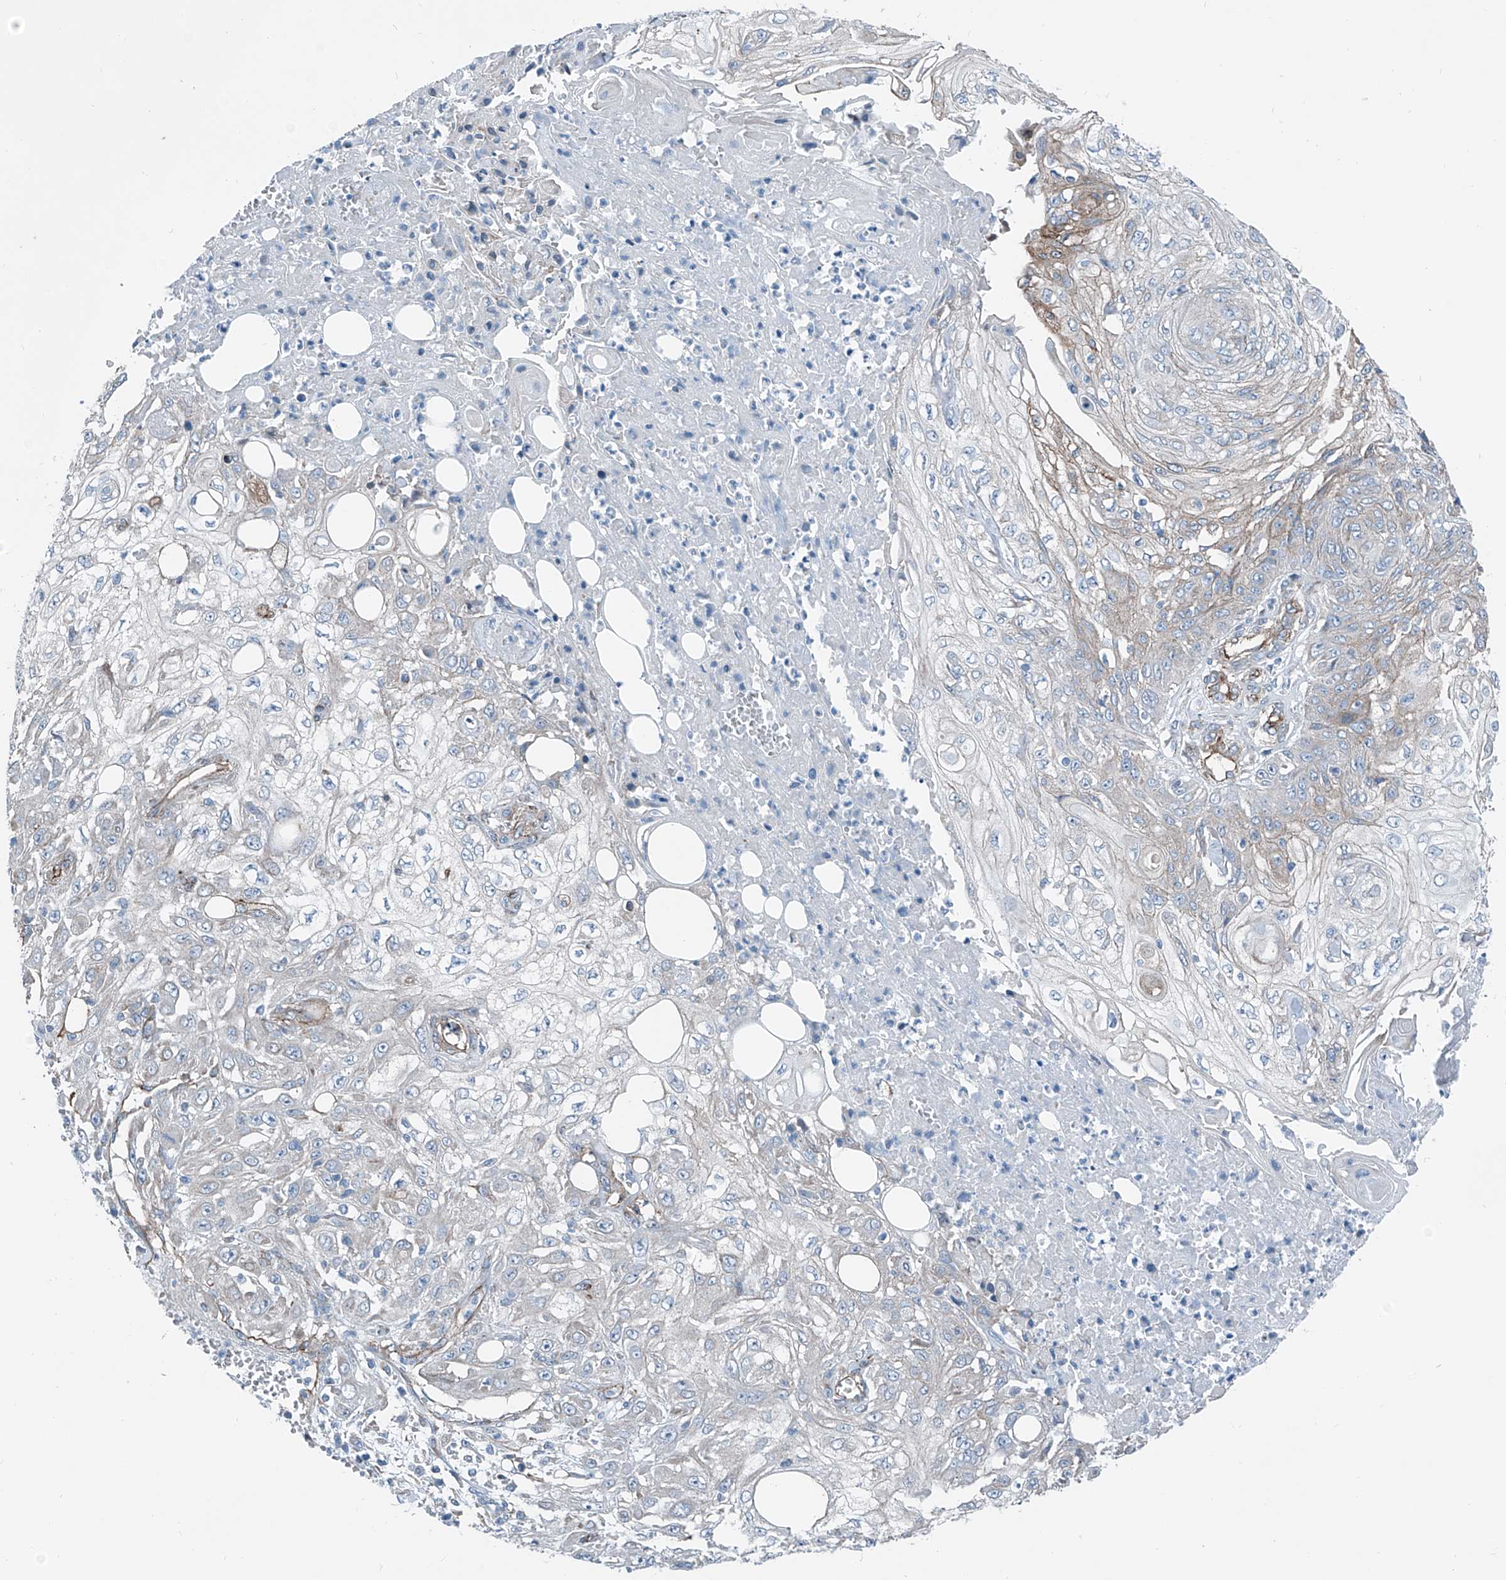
{"staining": {"intensity": "negative", "quantity": "none", "location": "none"}, "tissue": "skin cancer", "cell_type": "Tumor cells", "image_type": "cancer", "snomed": [{"axis": "morphology", "description": "Squamous cell carcinoma, NOS"}, {"axis": "morphology", "description": "Squamous cell carcinoma, metastatic, NOS"}, {"axis": "topography", "description": "Skin"}, {"axis": "topography", "description": "Lymph node"}], "caption": "DAB (3,3'-diaminobenzidine) immunohistochemical staining of human squamous cell carcinoma (skin) reveals no significant positivity in tumor cells.", "gene": "THEMIS2", "patient": {"sex": "male", "age": 75}}